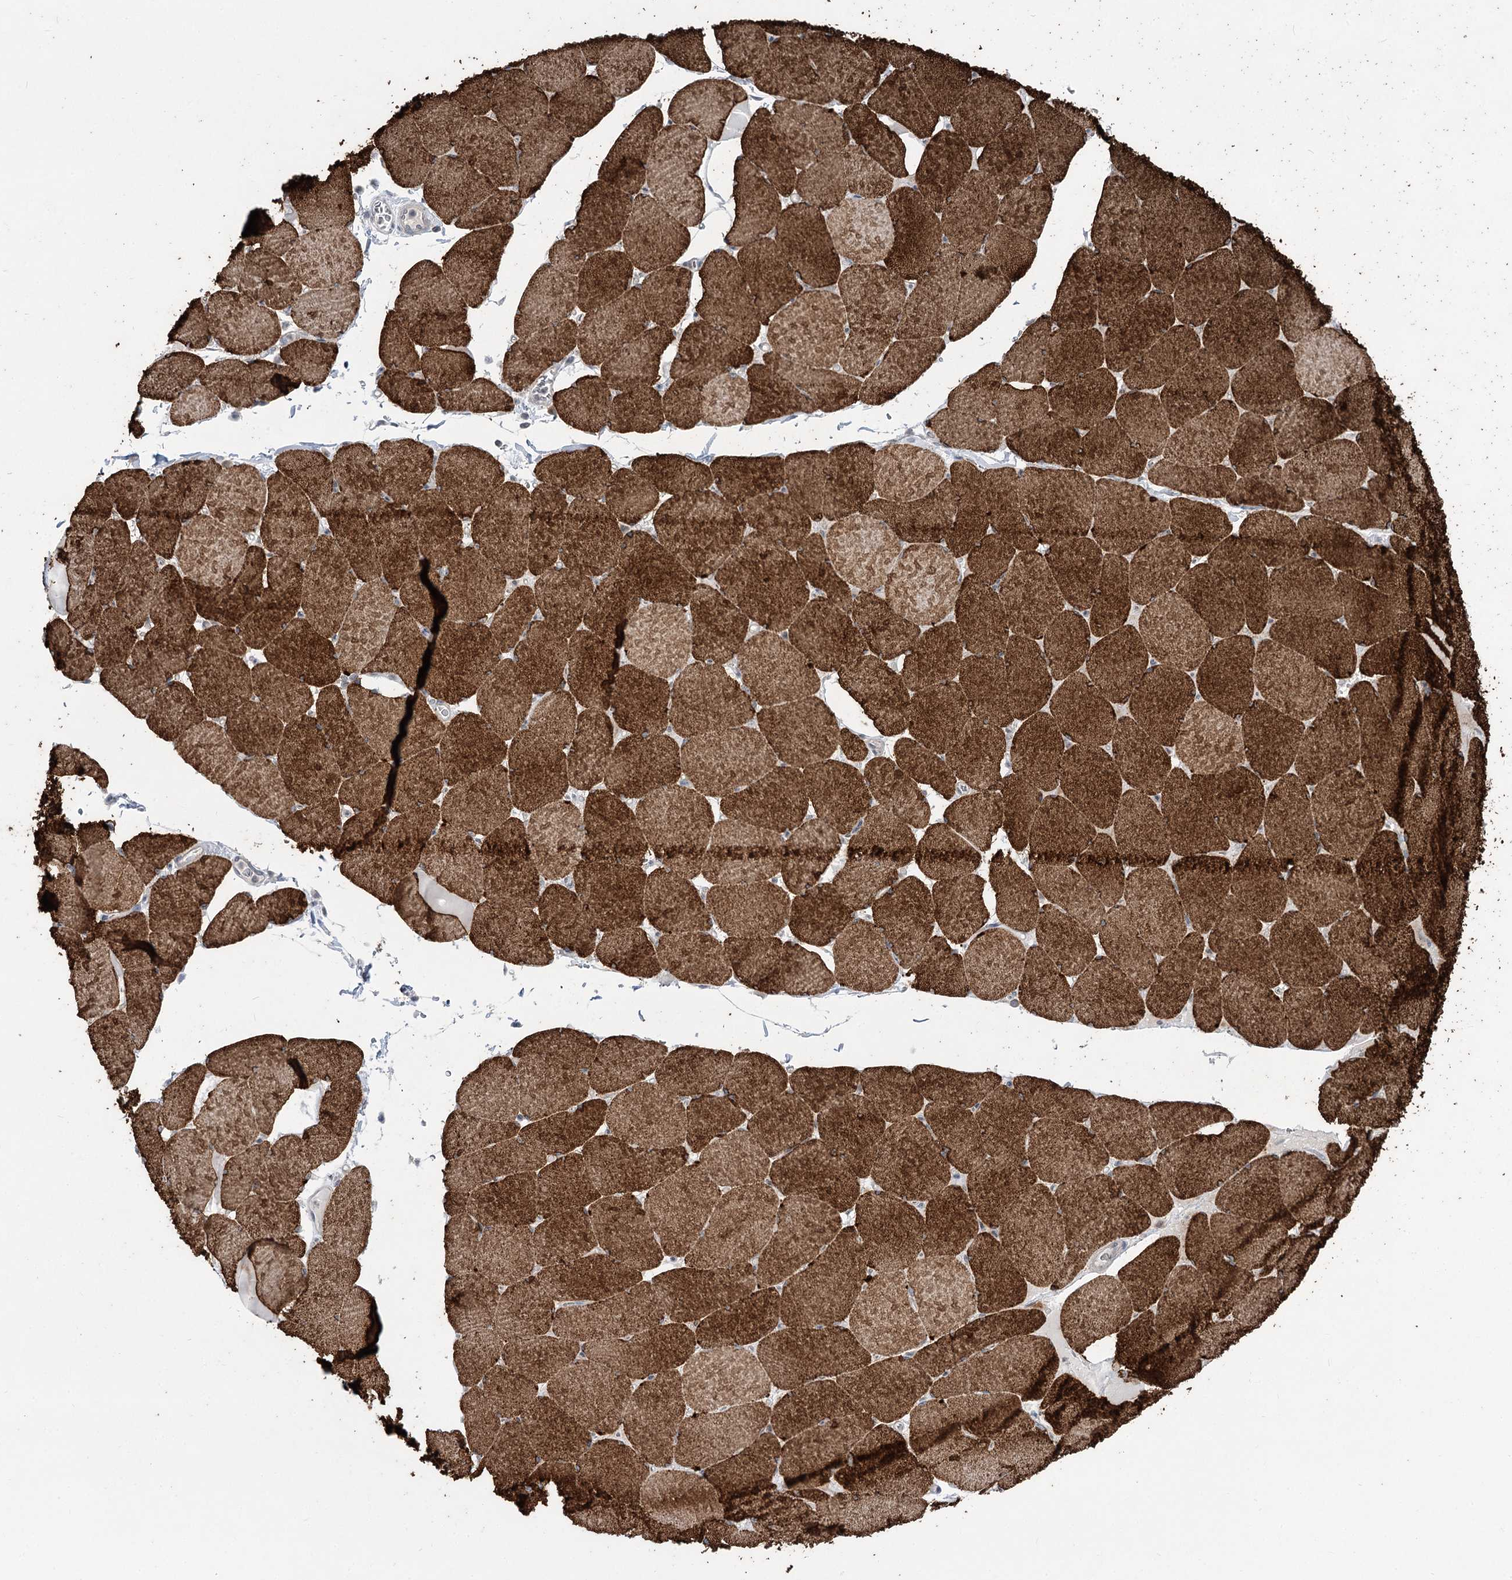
{"staining": {"intensity": "strong", "quantity": ">75%", "location": "cytoplasmic/membranous"}, "tissue": "skeletal muscle", "cell_type": "Myocytes", "image_type": "normal", "snomed": [{"axis": "morphology", "description": "Normal tissue, NOS"}, {"axis": "topography", "description": "Skeletal muscle"}, {"axis": "topography", "description": "Head-Neck"}], "caption": "IHC image of unremarkable skeletal muscle: human skeletal muscle stained using IHC shows high levels of strong protein expression localized specifically in the cytoplasmic/membranous of myocytes, appearing as a cytoplasmic/membranous brown color.", "gene": "HELT", "patient": {"sex": "male", "age": 66}}